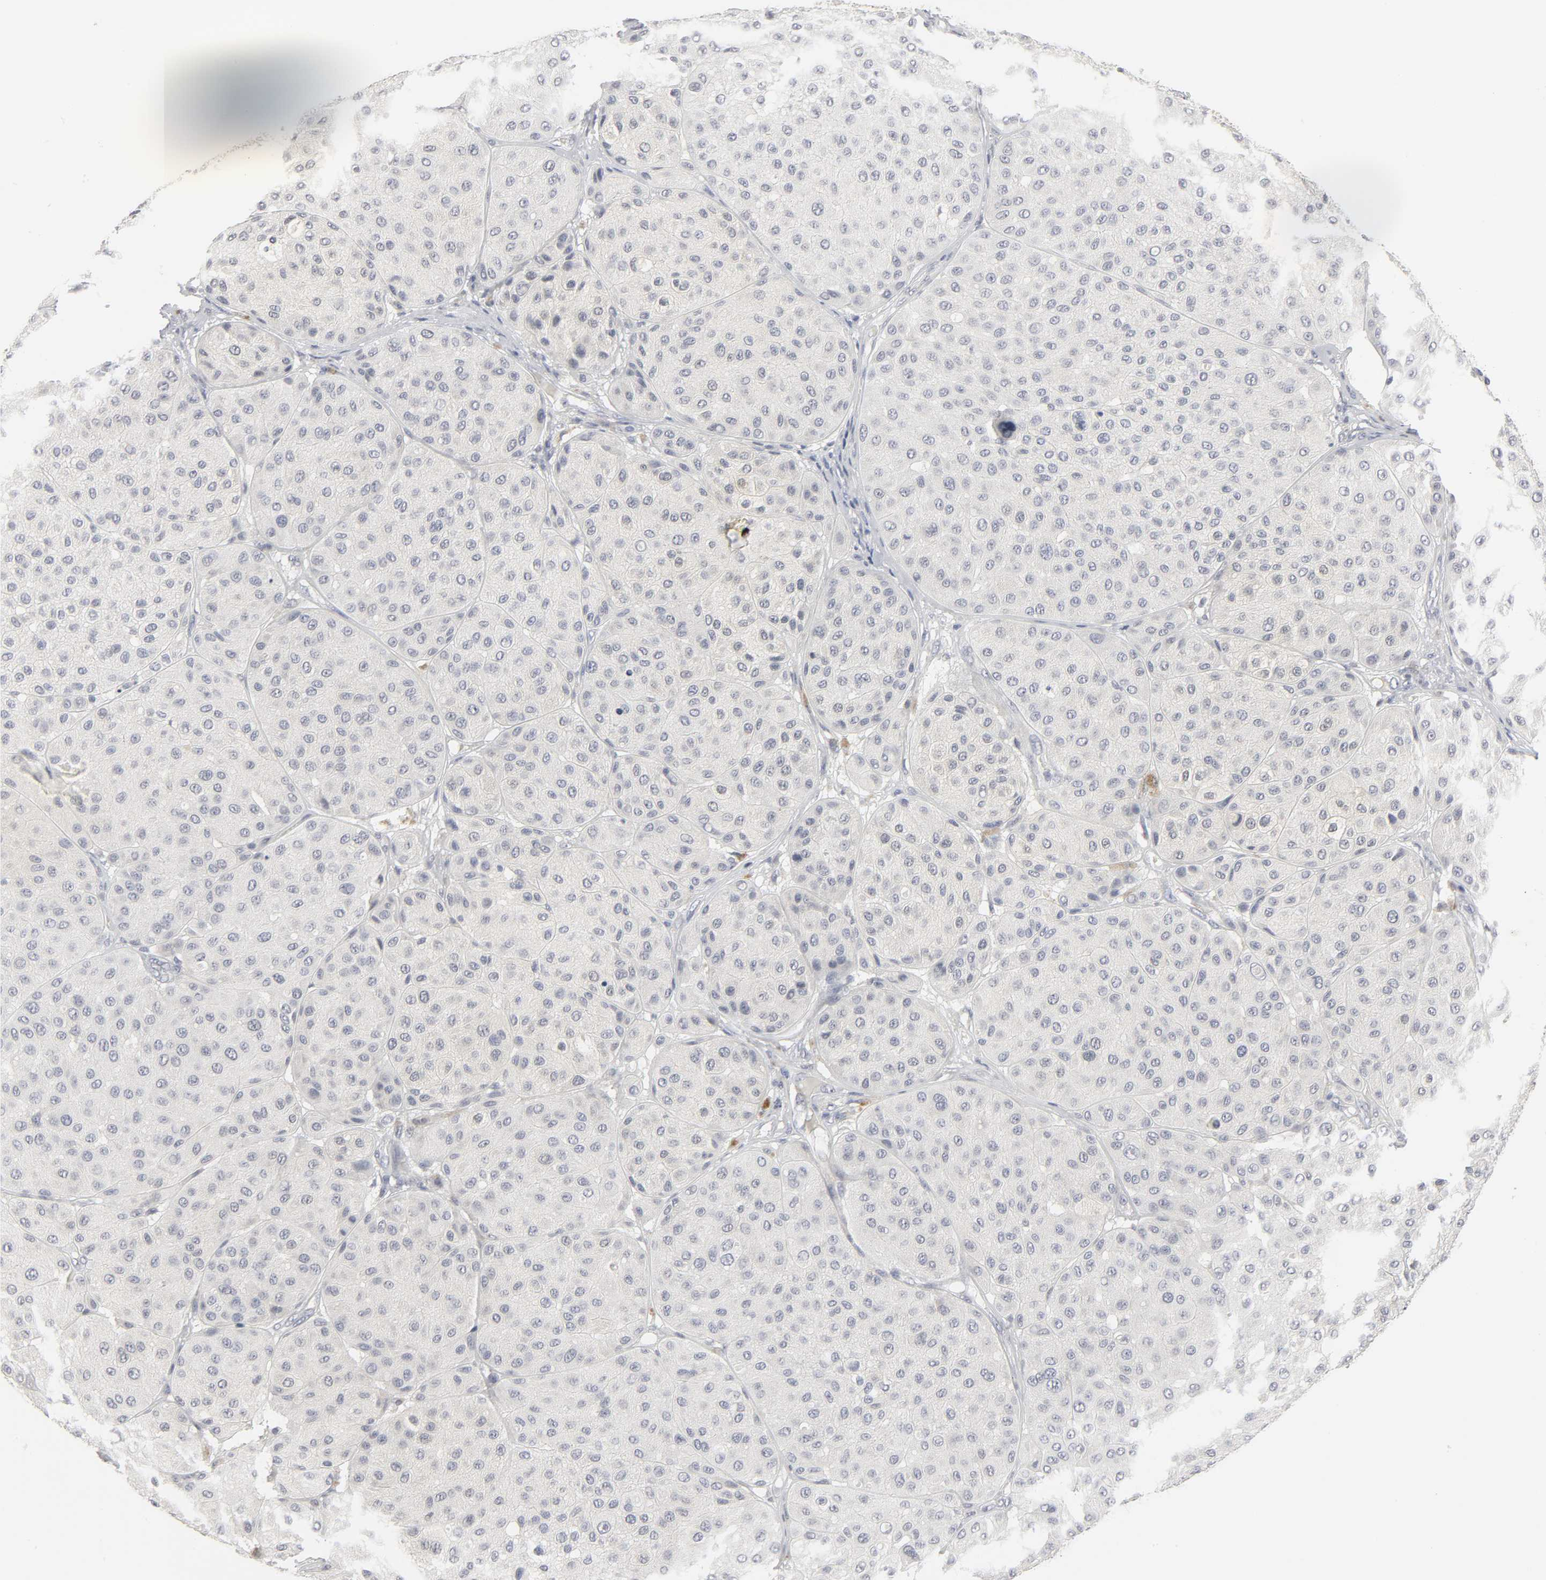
{"staining": {"intensity": "negative", "quantity": "none", "location": "none"}, "tissue": "melanoma", "cell_type": "Tumor cells", "image_type": "cancer", "snomed": [{"axis": "morphology", "description": "Normal tissue, NOS"}, {"axis": "morphology", "description": "Malignant melanoma, Metastatic site"}, {"axis": "topography", "description": "Skin"}], "caption": "Photomicrograph shows no protein positivity in tumor cells of melanoma tissue. (Brightfield microscopy of DAB (3,3'-diaminobenzidine) IHC at high magnification).", "gene": "TCAP", "patient": {"sex": "male", "age": 41}}